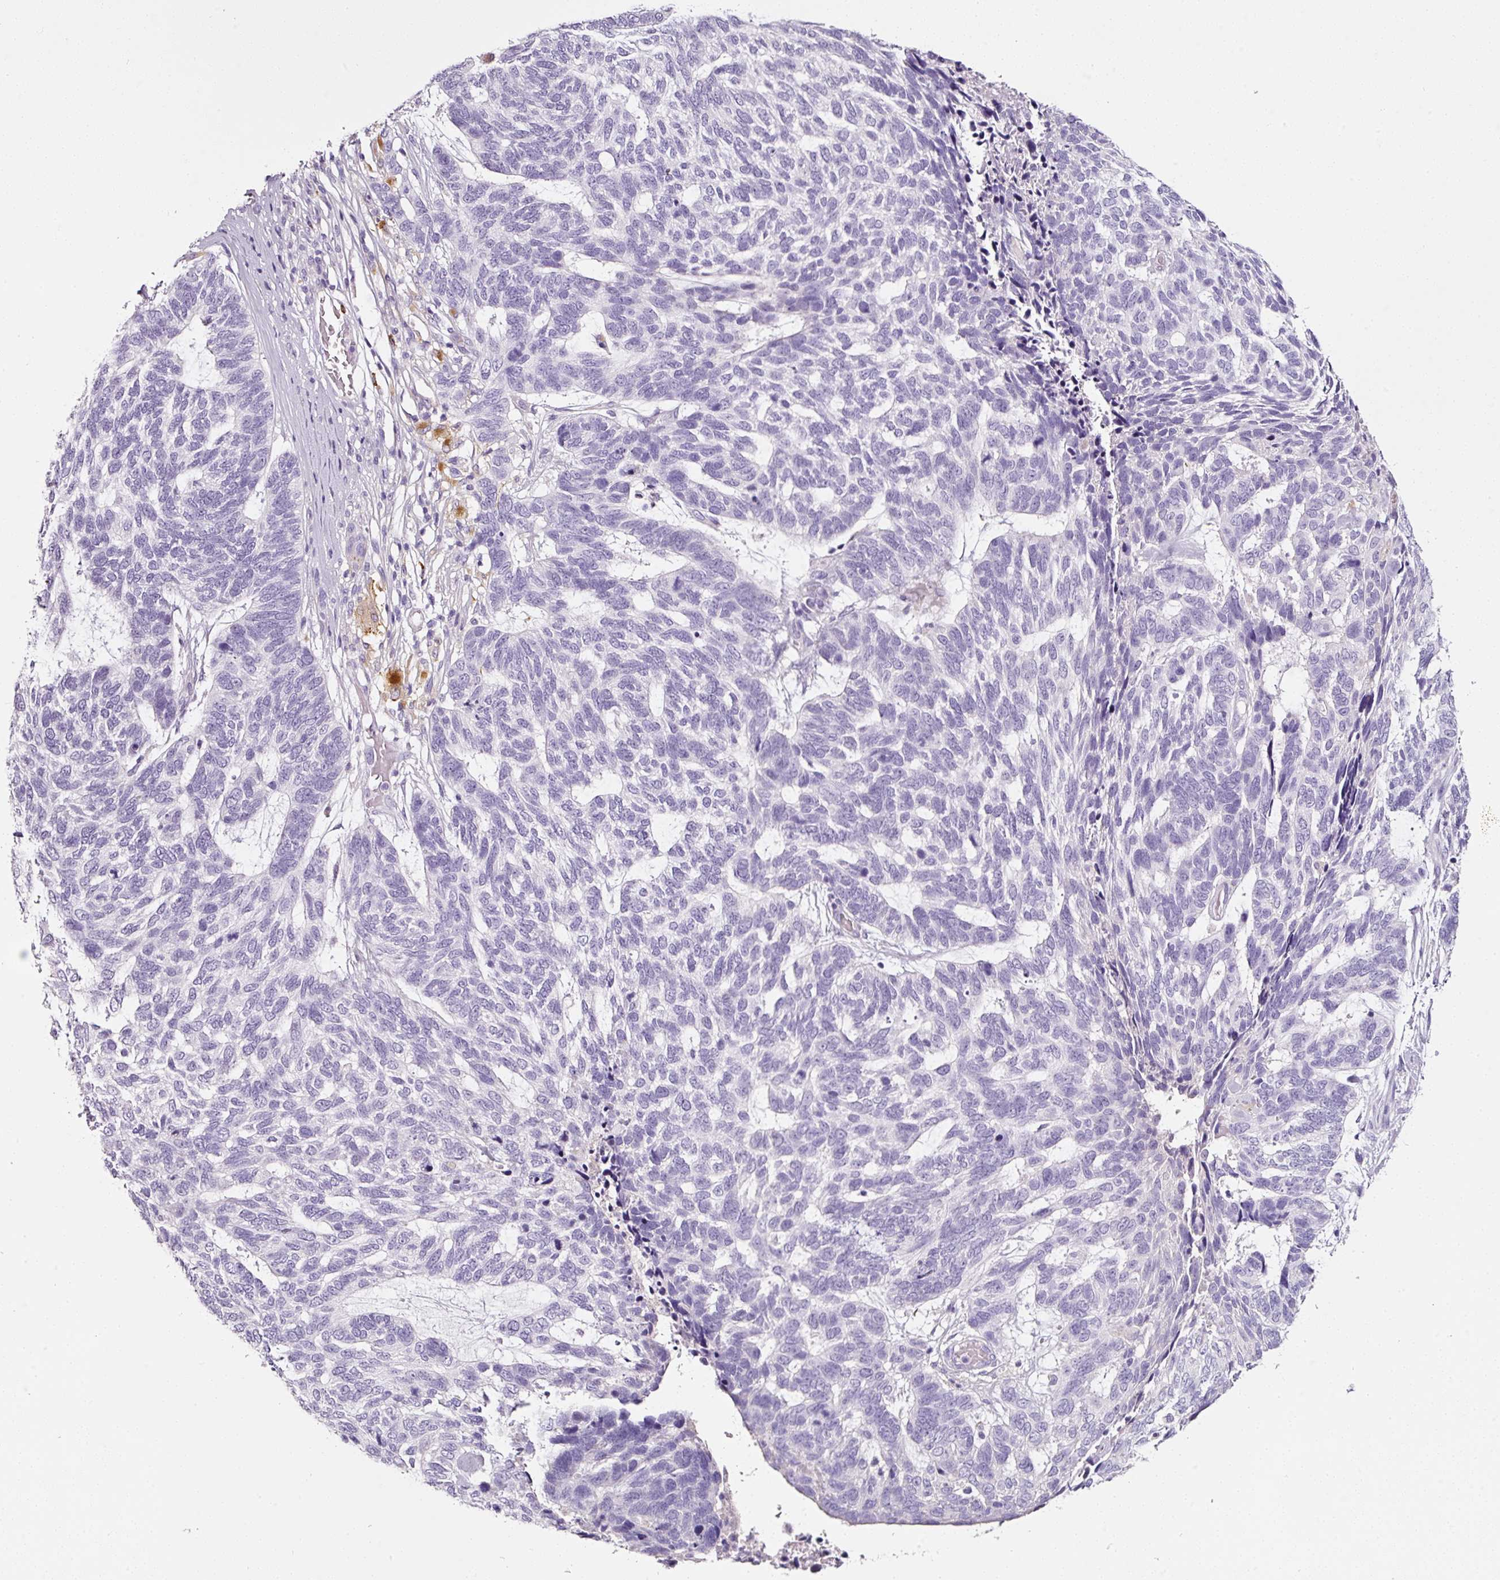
{"staining": {"intensity": "negative", "quantity": "none", "location": "none"}, "tissue": "skin cancer", "cell_type": "Tumor cells", "image_type": "cancer", "snomed": [{"axis": "morphology", "description": "Basal cell carcinoma"}, {"axis": "topography", "description": "Skin"}], "caption": "A high-resolution histopathology image shows immunohistochemistry staining of skin cancer (basal cell carcinoma), which demonstrates no significant staining in tumor cells. (Stains: DAB (3,3'-diaminobenzidine) immunohistochemistry with hematoxylin counter stain, Microscopy: brightfield microscopy at high magnification).", "gene": "CYB561A3", "patient": {"sex": "female", "age": 65}}